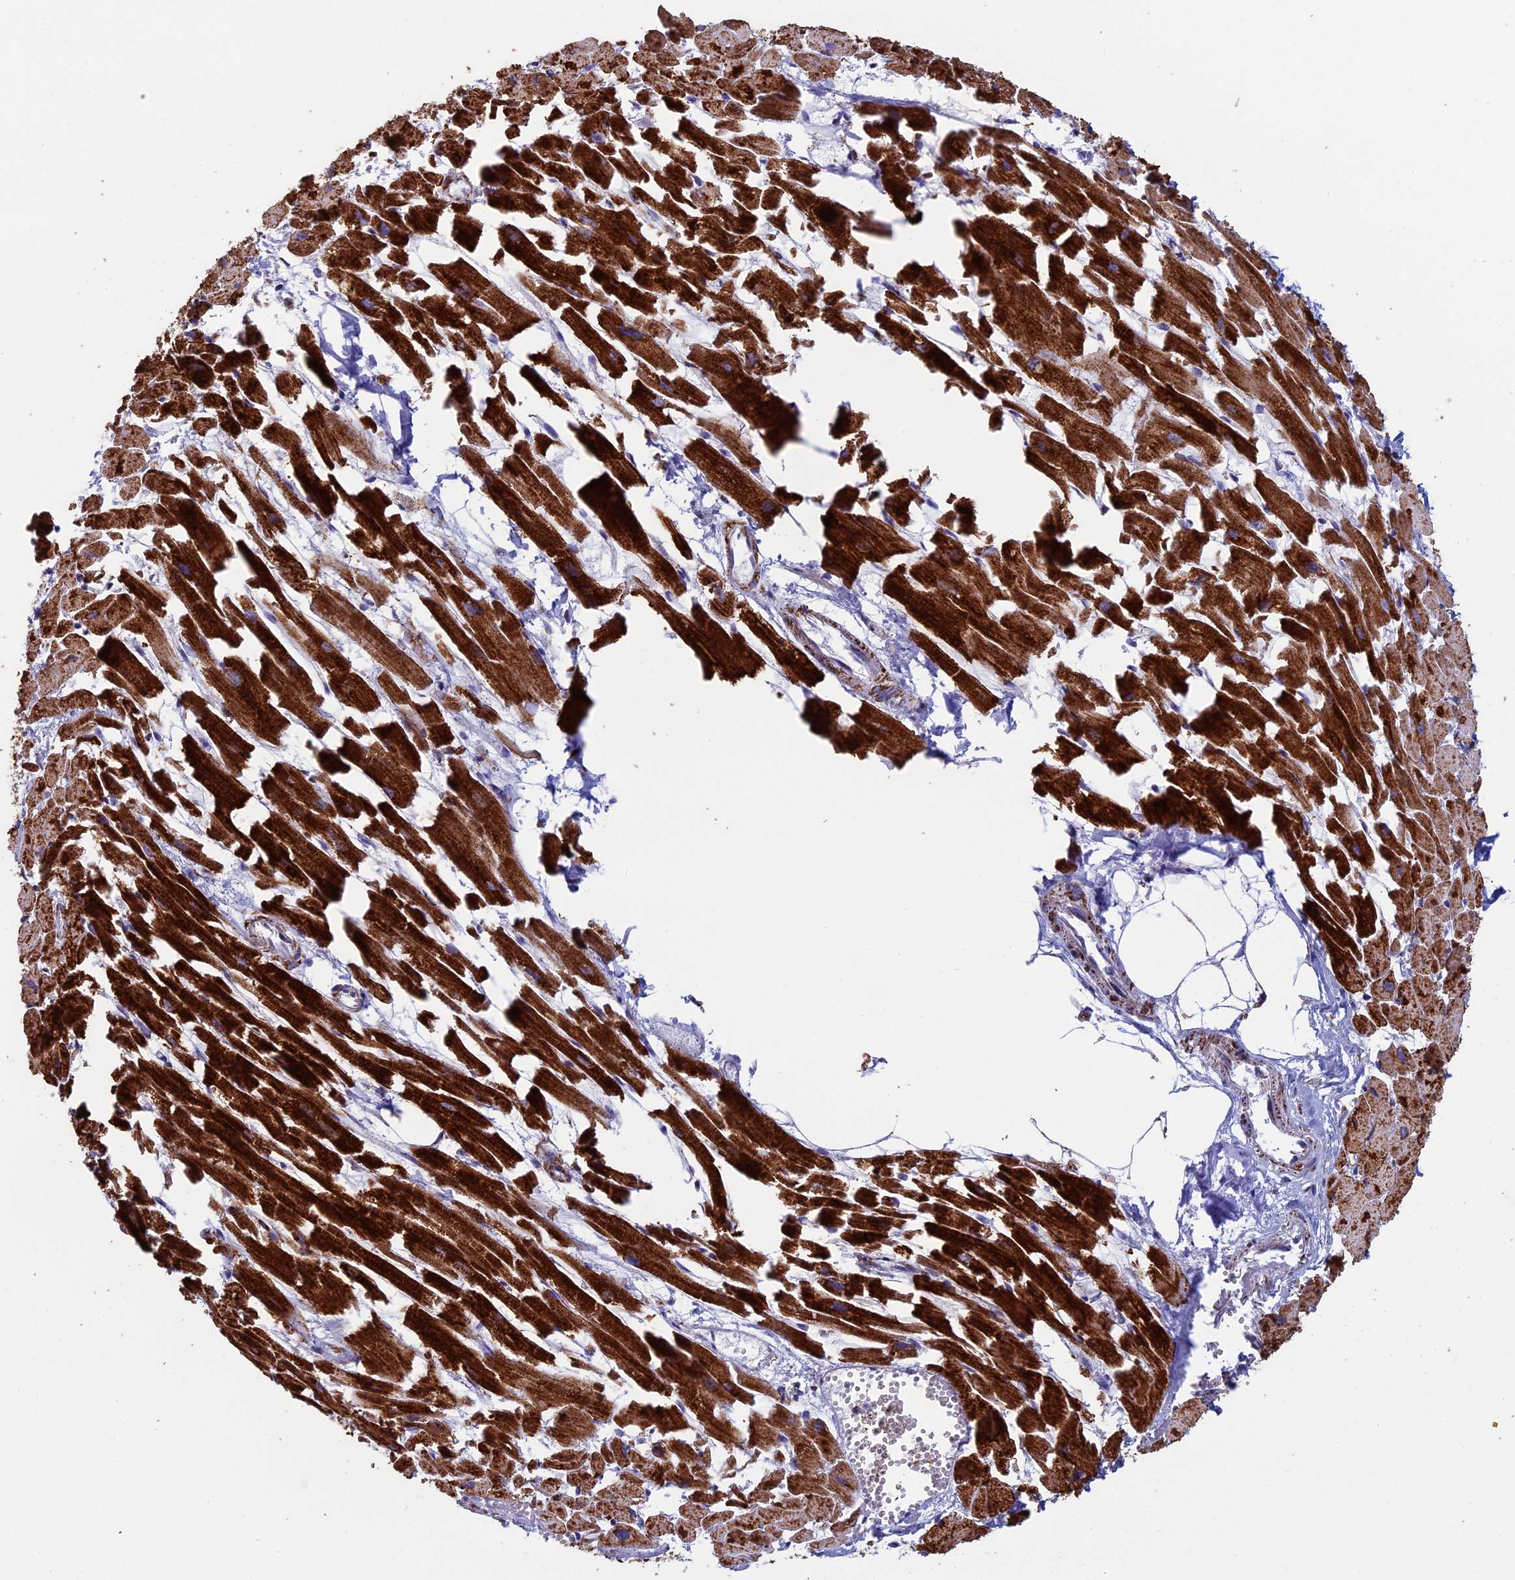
{"staining": {"intensity": "strong", "quantity": ">75%", "location": "cytoplasmic/membranous"}, "tissue": "heart muscle", "cell_type": "Cardiomyocytes", "image_type": "normal", "snomed": [{"axis": "morphology", "description": "Normal tissue, NOS"}, {"axis": "topography", "description": "Heart"}], "caption": "Strong cytoplasmic/membranous protein positivity is seen in about >75% of cardiomyocytes in heart muscle. (DAB IHC with brightfield microscopy, high magnification).", "gene": "UQCRFS1", "patient": {"sex": "female", "age": 64}}